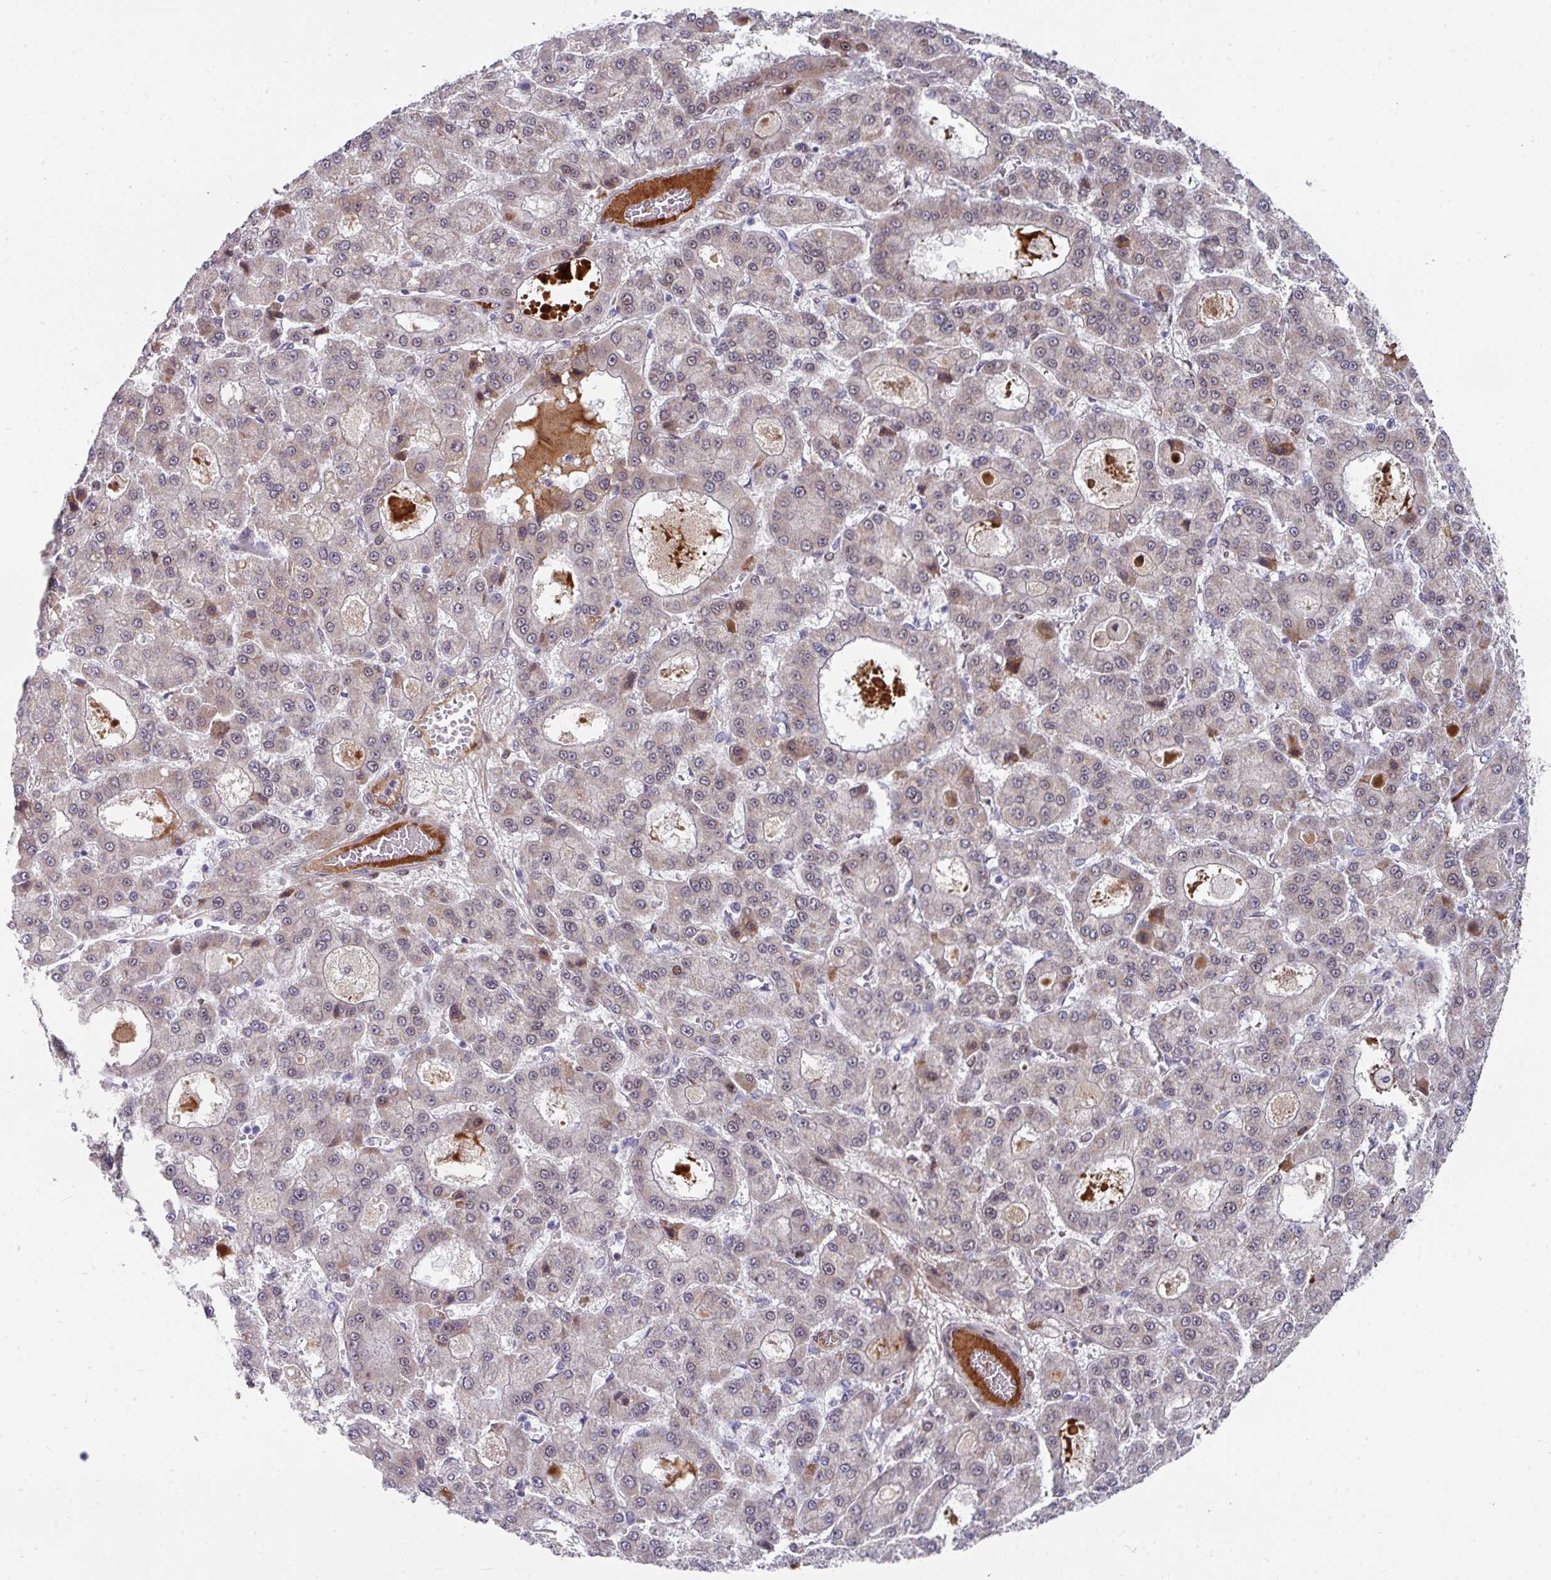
{"staining": {"intensity": "weak", "quantity": "<25%", "location": "cytoplasmic/membranous,nuclear"}, "tissue": "liver cancer", "cell_type": "Tumor cells", "image_type": "cancer", "snomed": [{"axis": "morphology", "description": "Carcinoma, Hepatocellular, NOS"}, {"axis": "topography", "description": "Liver"}], "caption": "Immunohistochemistry histopathology image of human liver cancer stained for a protein (brown), which shows no expression in tumor cells.", "gene": "CBX7", "patient": {"sex": "male", "age": 70}}